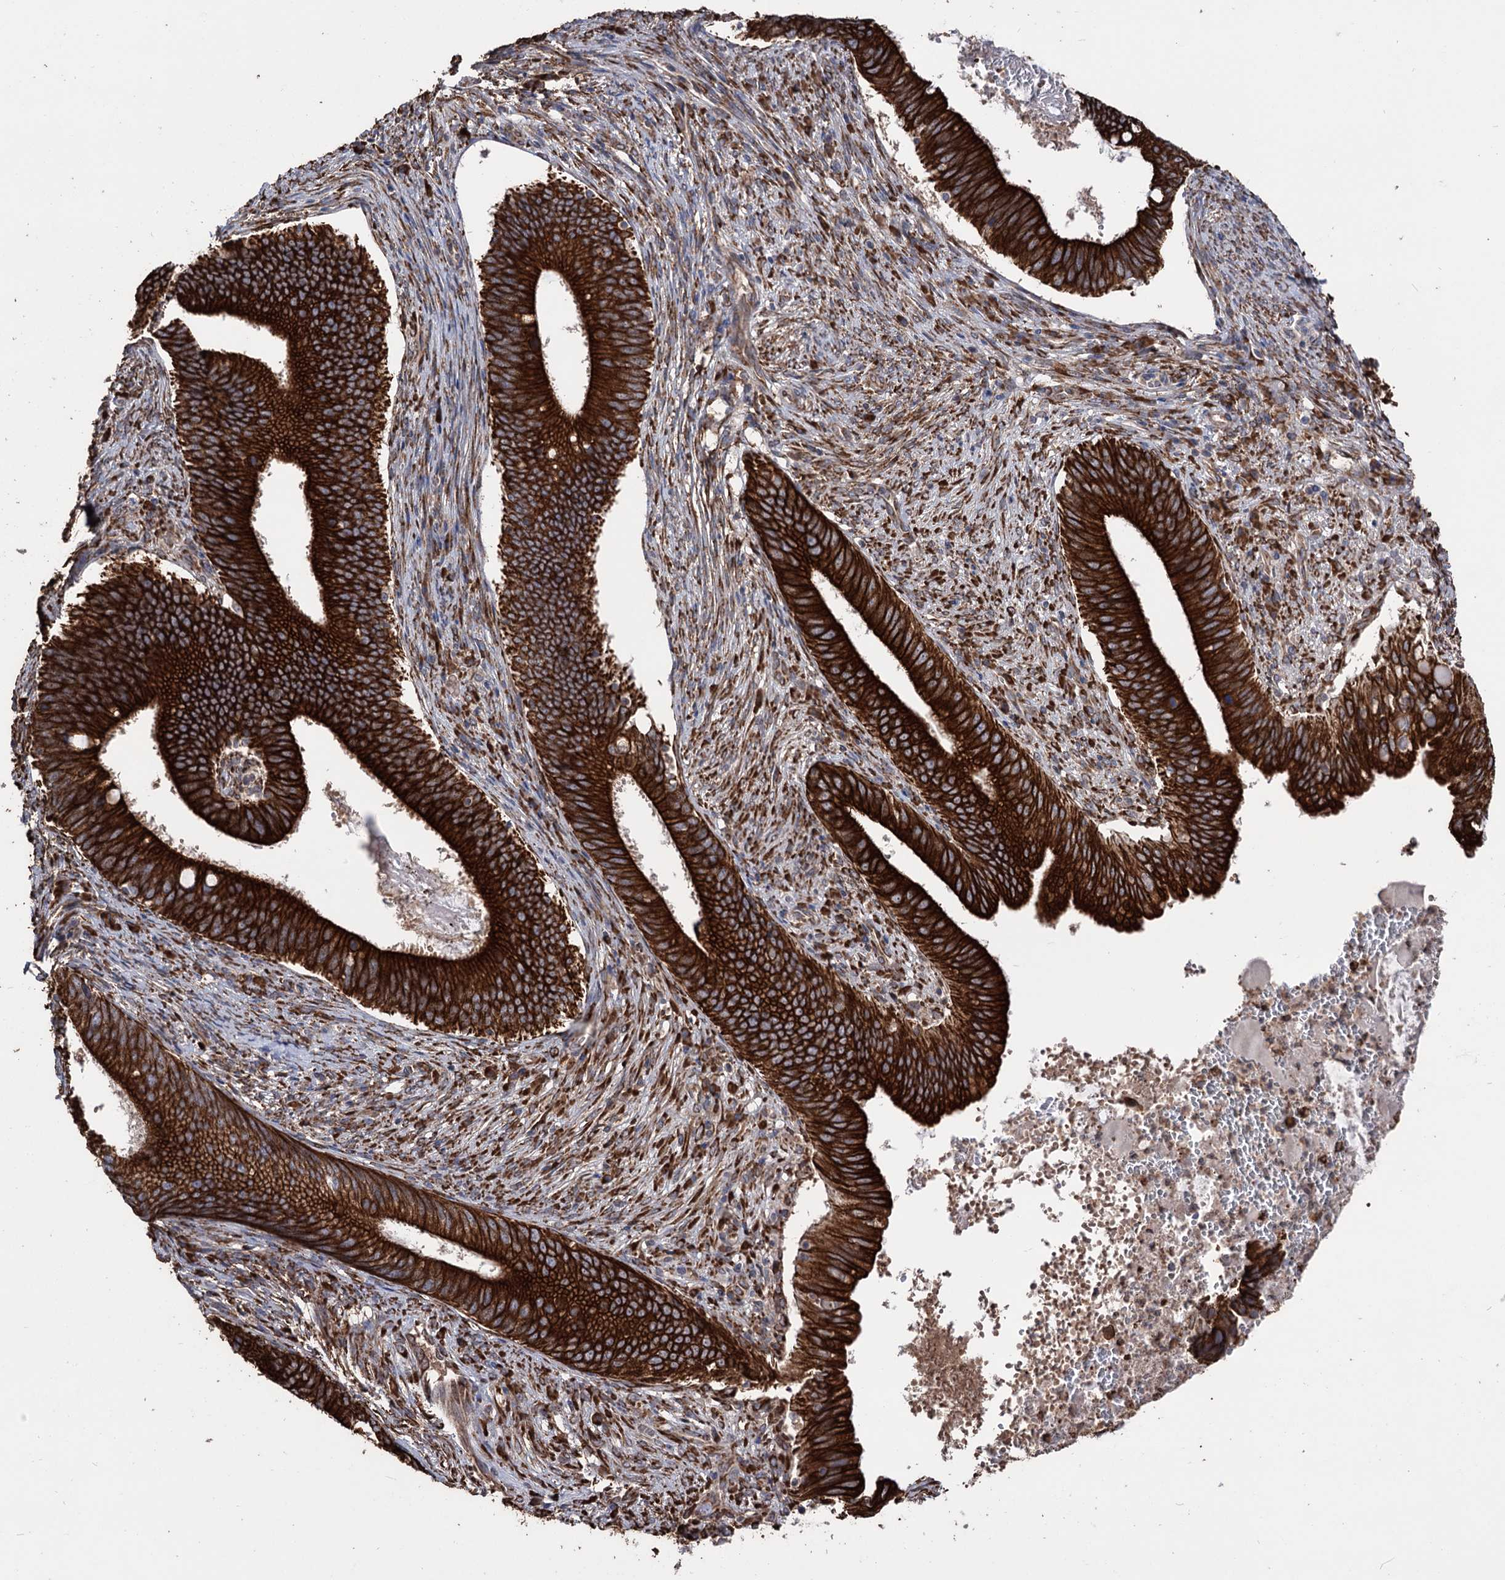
{"staining": {"intensity": "strong", "quantity": ">75%", "location": "cytoplasmic/membranous"}, "tissue": "cervical cancer", "cell_type": "Tumor cells", "image_type": "cancer", "snomed": [{"axis": "morphology", "description": "Adenocarcinoma, NOS"}, {"axis": "topography", "description": "Cervix"}], "caption": "About >75% of tumor cells in human cervical adenocarcinoma reveal strong cytoplasmic/membranous protein staining as visualized by brown immunohistochemical staining.", "gene": "CDAN1", "patient": {"sex": "female", "age": 42}}